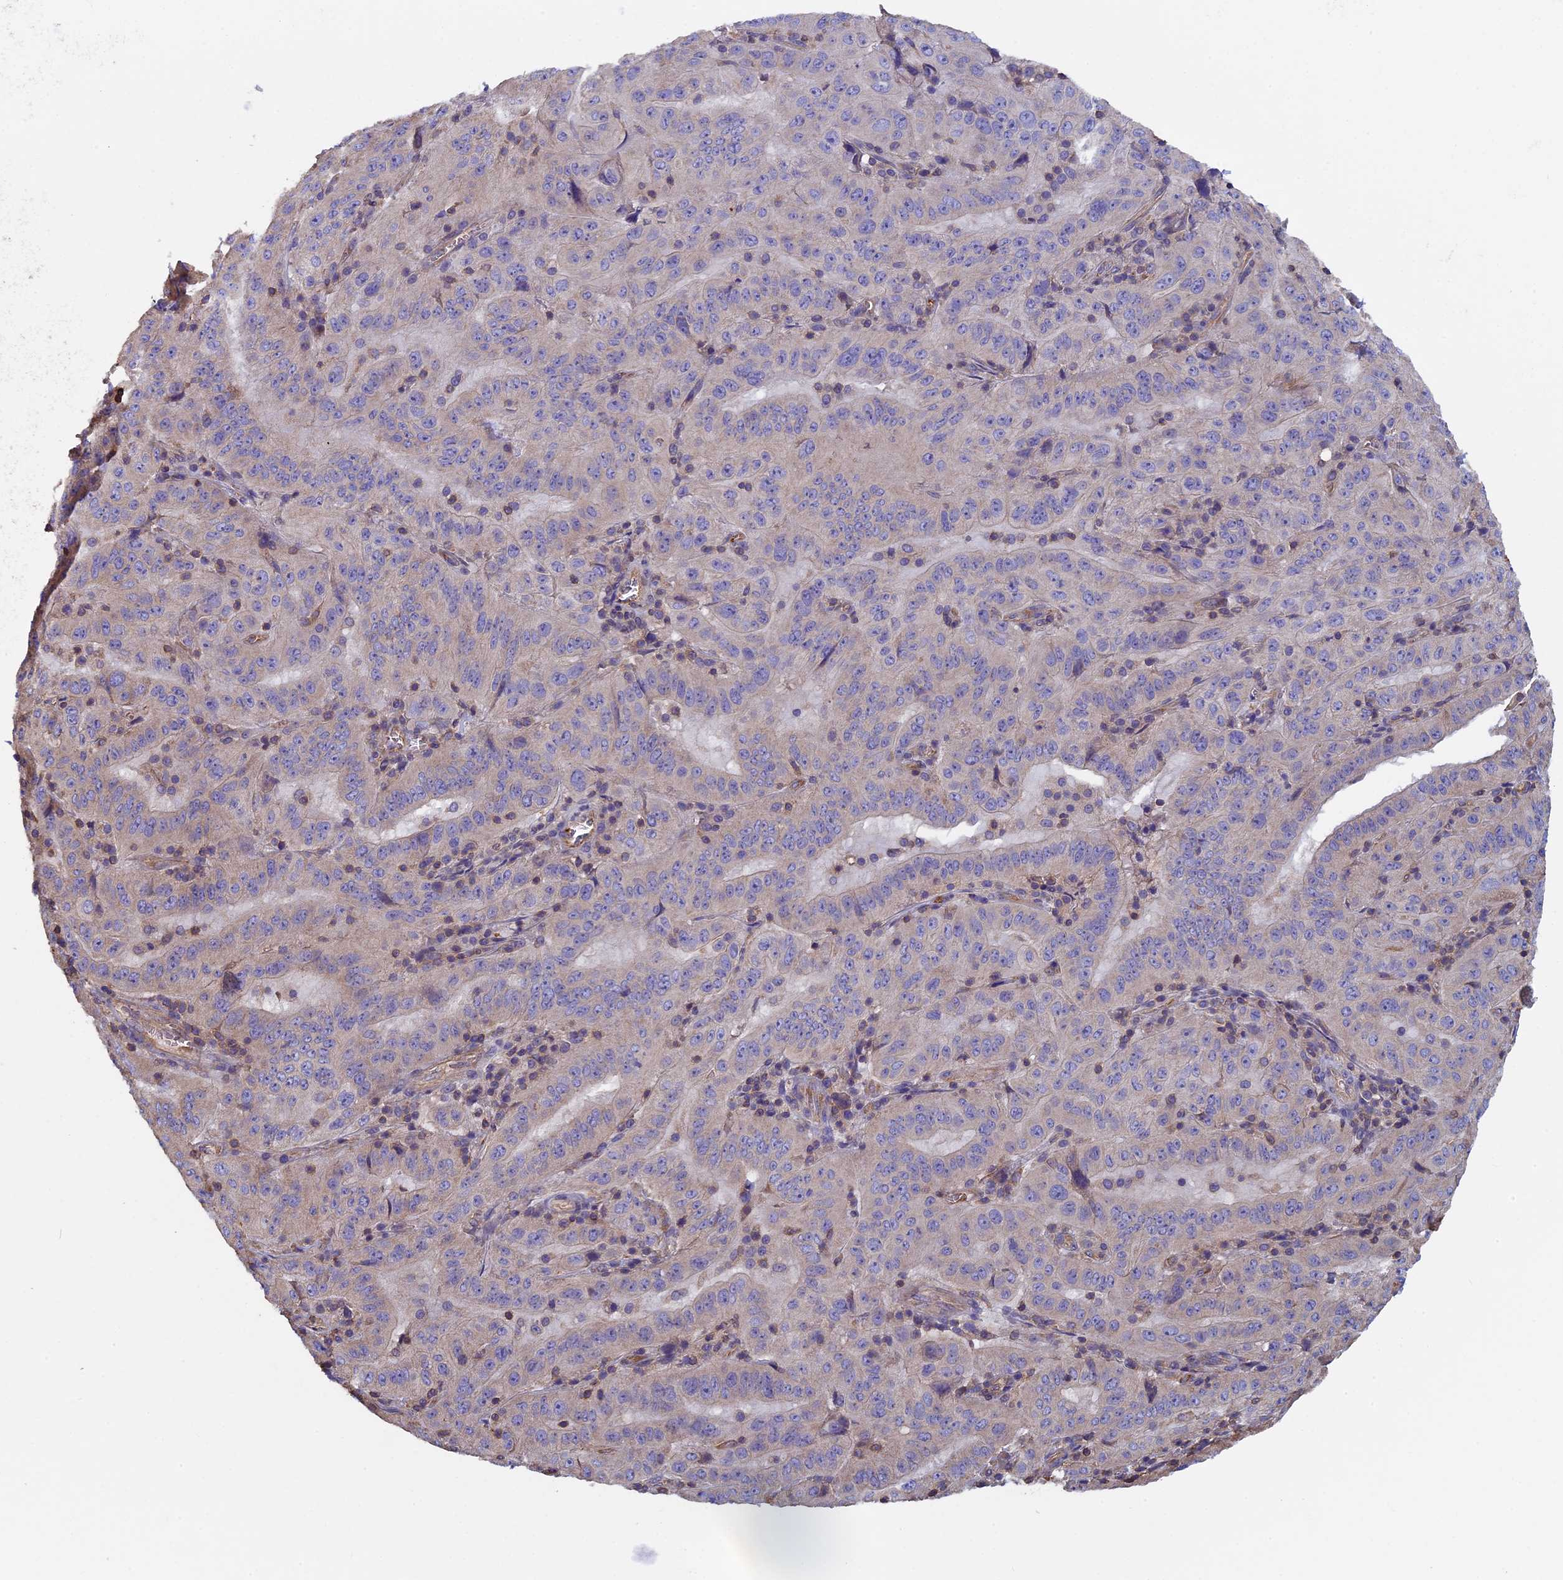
{"staining": {"intensity": "negative", "quantity": "none", "location": "none"}, "tissue": "pancreatic cancer", "cell_type": "Tumor cells", "image_type": "cancer", "snomed": [{"axis": "morphology", "description": "Adenocarcinoma, NOS"}, {"axis": "topography", "description": "Pancreas"}], "caption": "Pancreatic cancer was stained to show a protein in brown. There is no significant expression in tumor cells.", "gene": "CCDC153", "patient": {"sex": "male", "age": 63}}